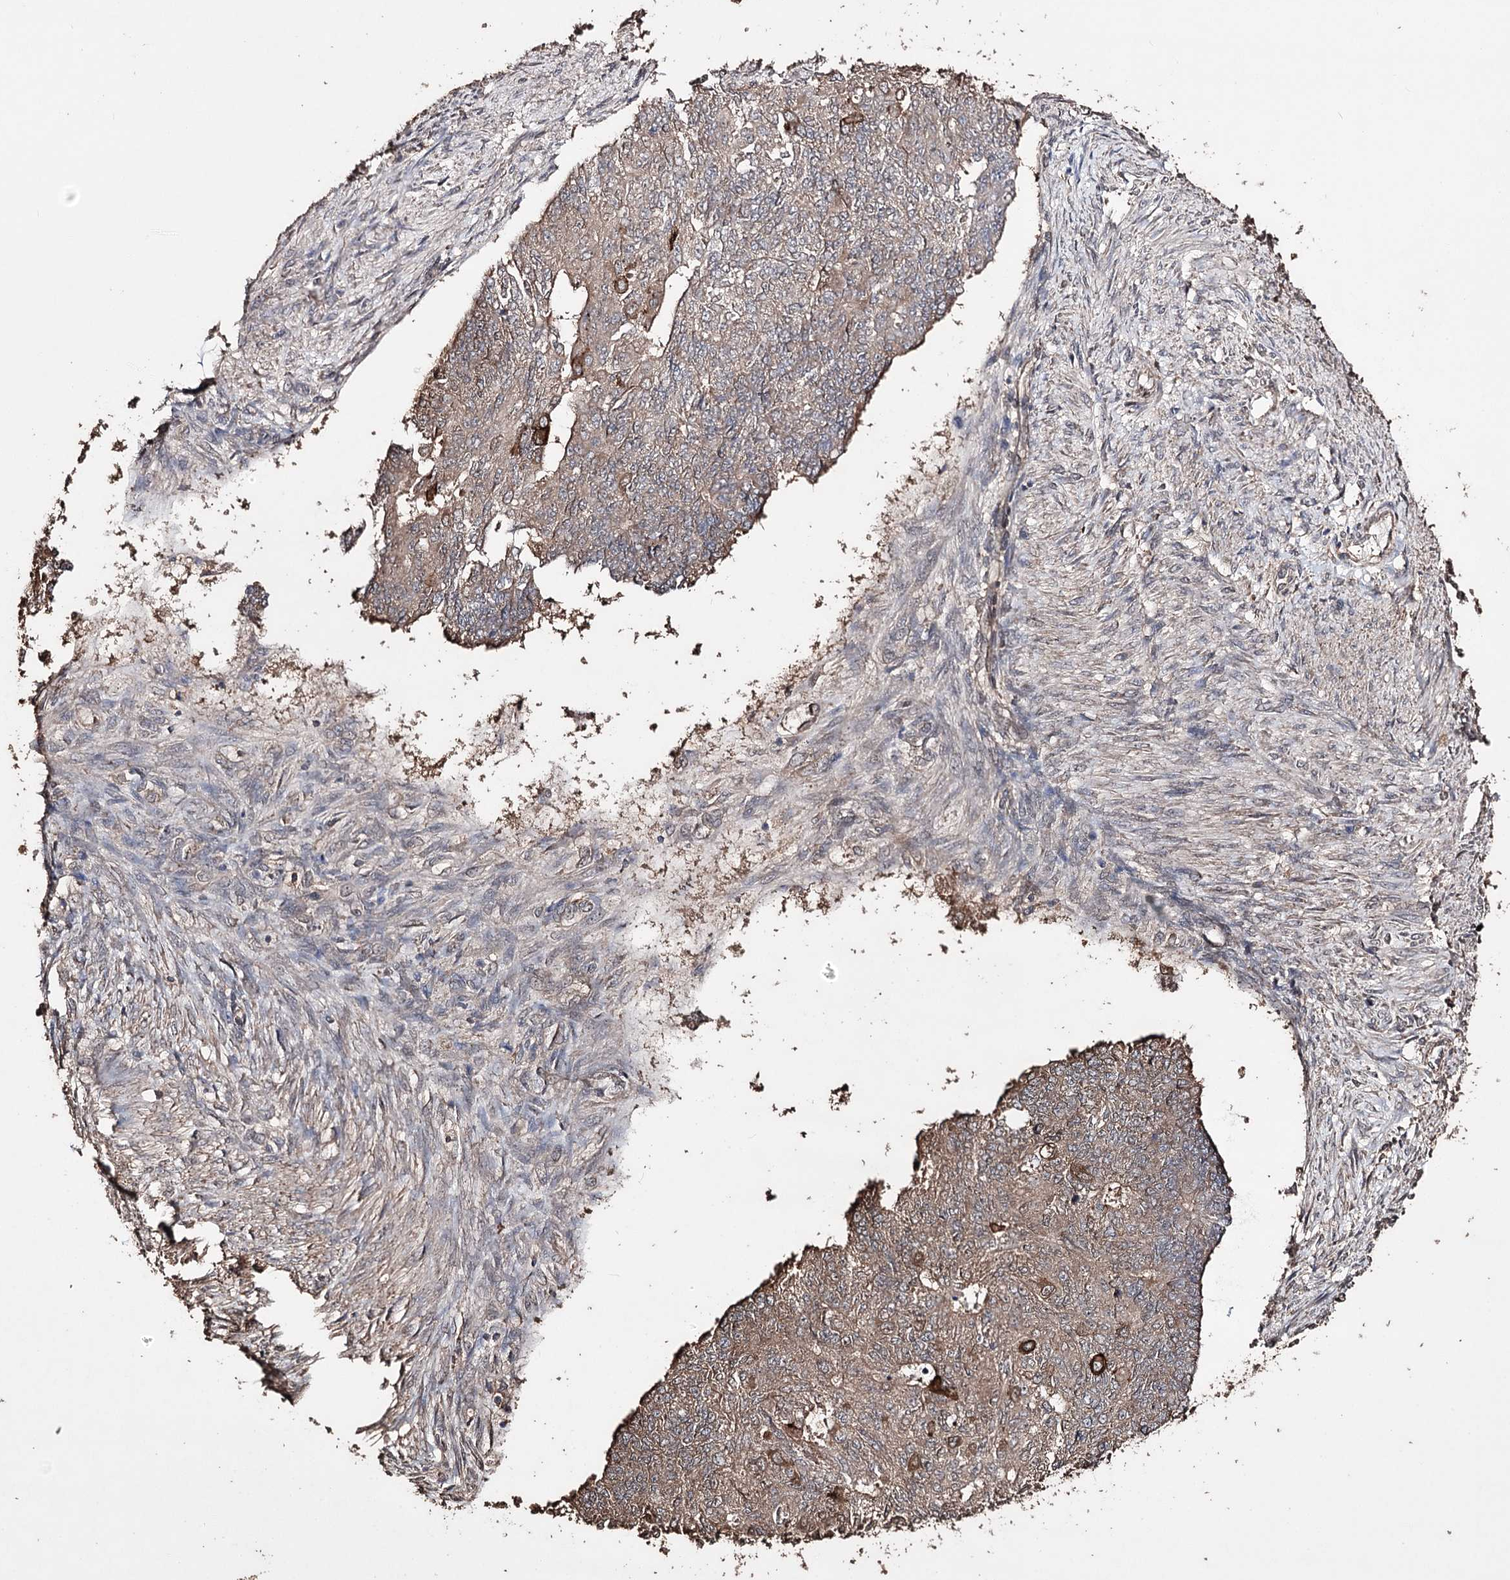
{"staining": {"intensity": "weak", "quantity": ">75%", "location": "cytoplasmic/membranous"}, "tissue": "endometrial cancer", "cell_type": "Tumor cells", "image_type": "cancer", "snomed": [{"axis": "morphology", "description": "Adenocarcinoma, NOS"}, {"axis": "topography", "description": "Endometrium"}], "caption": "Immunohistochemical staining of human endometrial cancer (adenocarcinoma) displays low levels of weak cytoplasmic/membranous protein positivity in approximately >75% of tumor cells.", "gene": "ZNF662", "patient": {"sex": "female", "age": 32}}